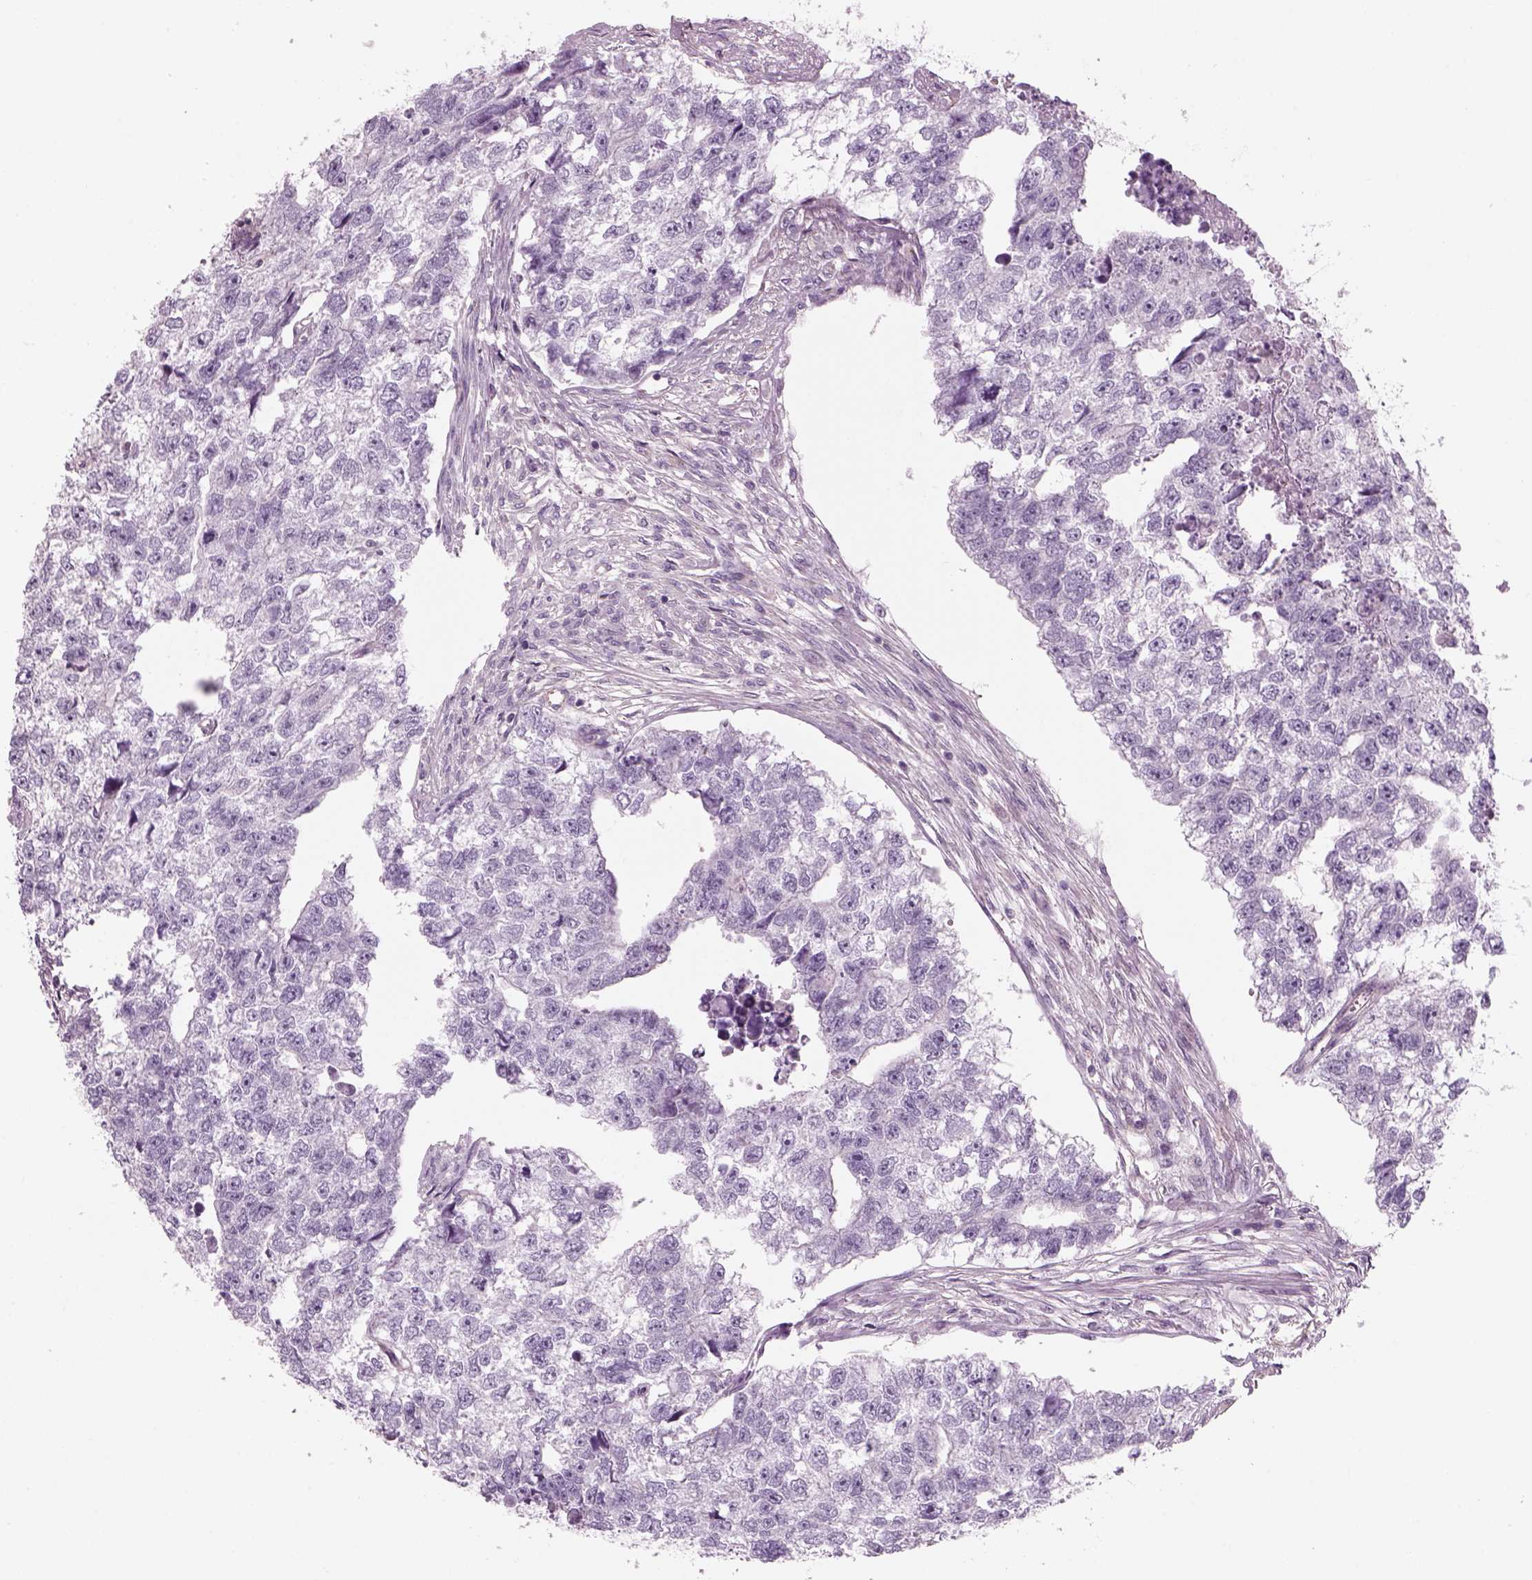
{"staining": {"intensity": "negative", "quantity": "none", "location": "none"}, "tissue": "testis cancer", "cell_type": "Tumor cells", "image_type": "cancer", "snomed": [{"axis": "morphology", "description": "Carcinoma, Embryonal, NOS"}, {"axis": "morphology", "description": "Teratoma, malignant, NOS"}, {"axis": "topography", "description": "Testis"}], "caption": "Human testis cancer stained for a protein using immunohistochemistry (IHC) exhibits no staining in tumor cells.", "gene": "SLC1A7", "patient": {"sex": "male", "age": 44}}